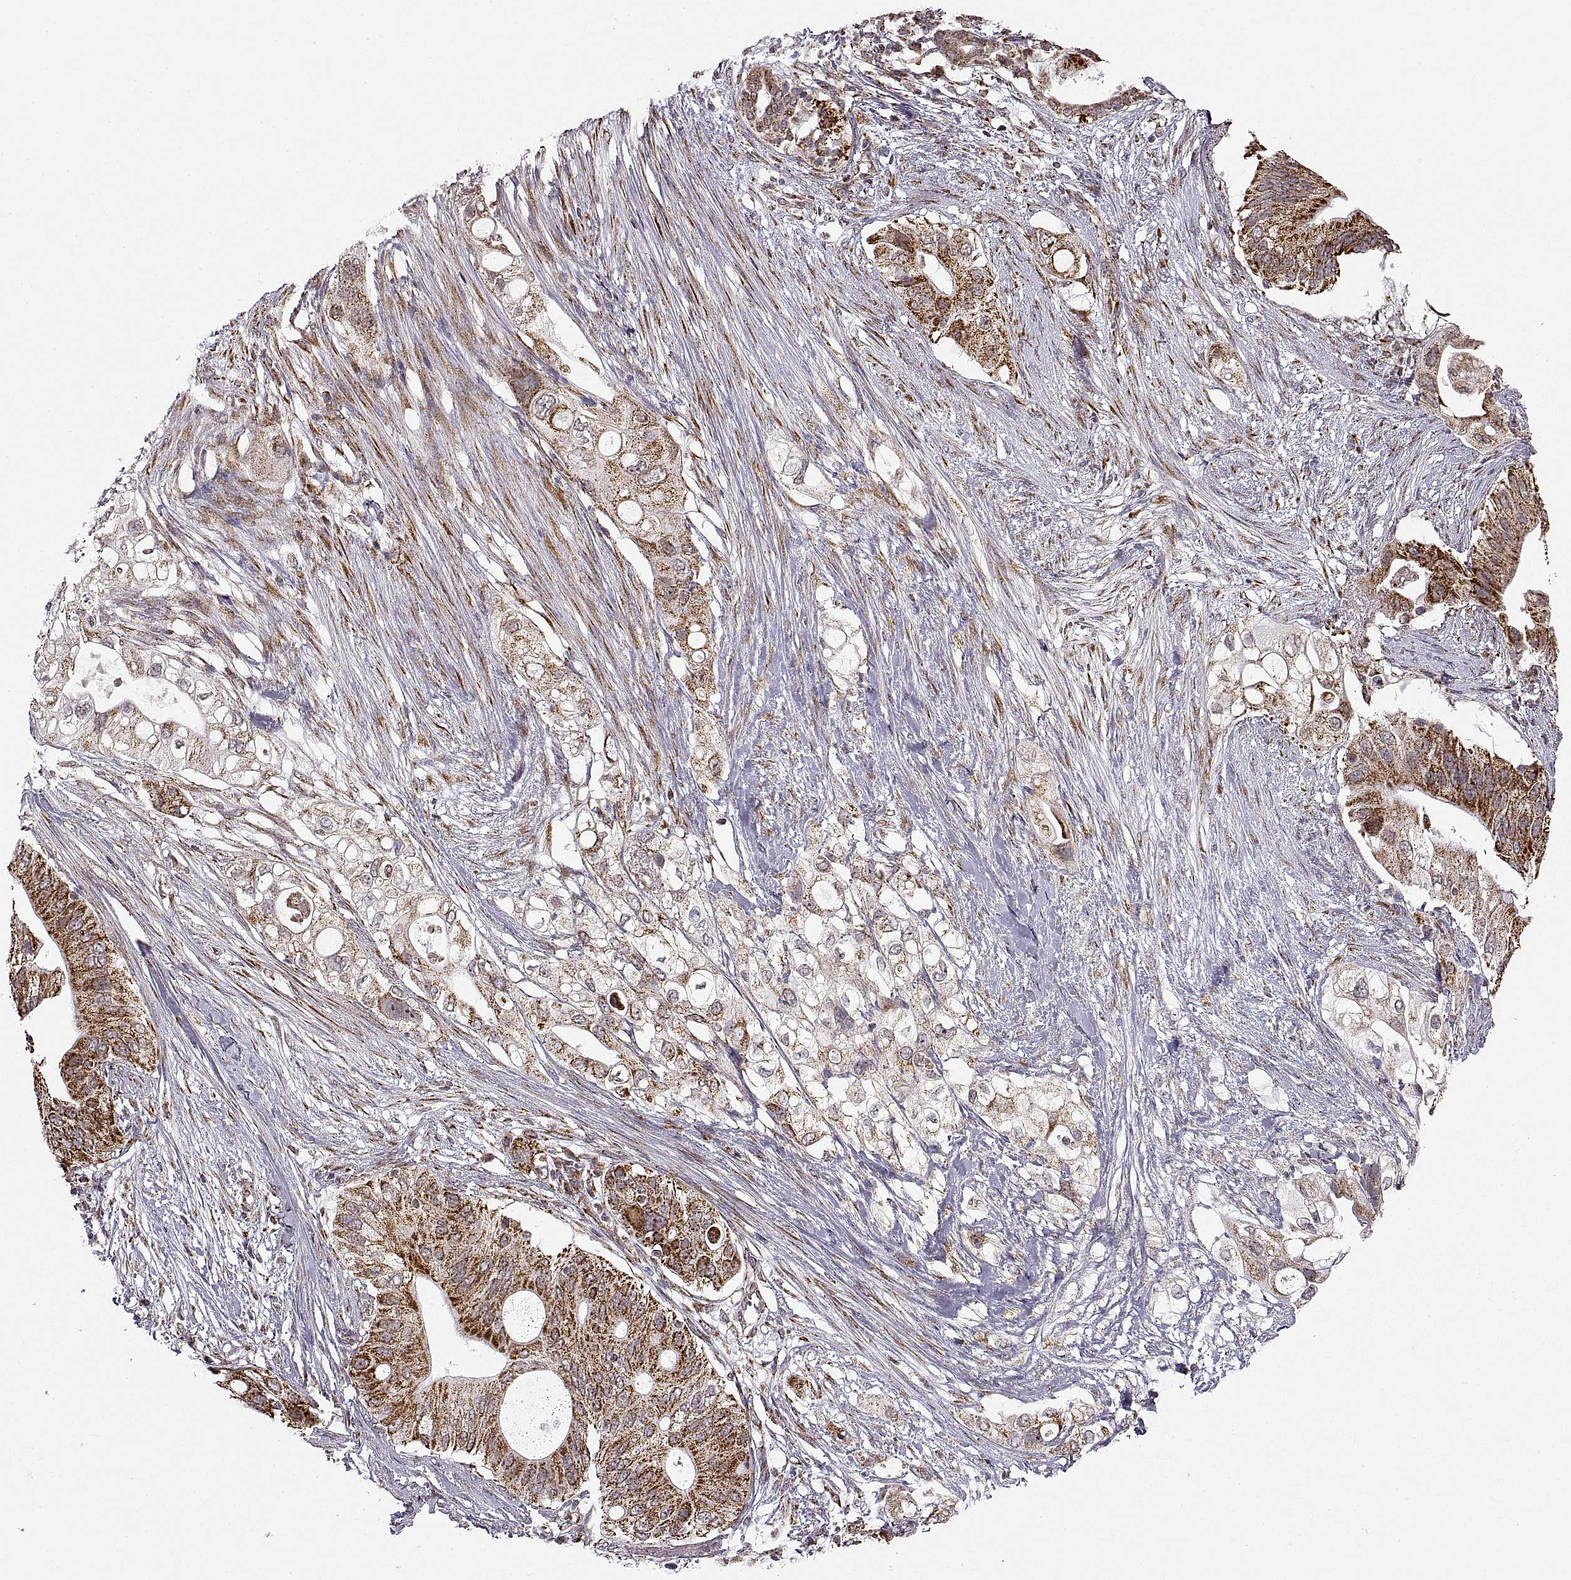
{"staining": {"intensity": "strong", "quantity": ">75%", "location": "cytoplasmic/membranous"}, "tissue": "pancreatic cancer", "cell_type": "Tumor cells", "image_type": "cancer", "snomed": [{"axis": "morphology", "description": "Adenocarcinoma, NOS"}, {"axis": "topography", "description": "Pancreas"}], "caption": "Adenocarcinoma (pancreatic) stained with immunohistochemistry (IHC) reveals strong cytoplasmic/membranous positivity in about >75% of tumor cells. (IHC, brightfield microscopy, high magnification).", "gene": "MANBAL", "patient": {"sex": "female", "age": 72}}